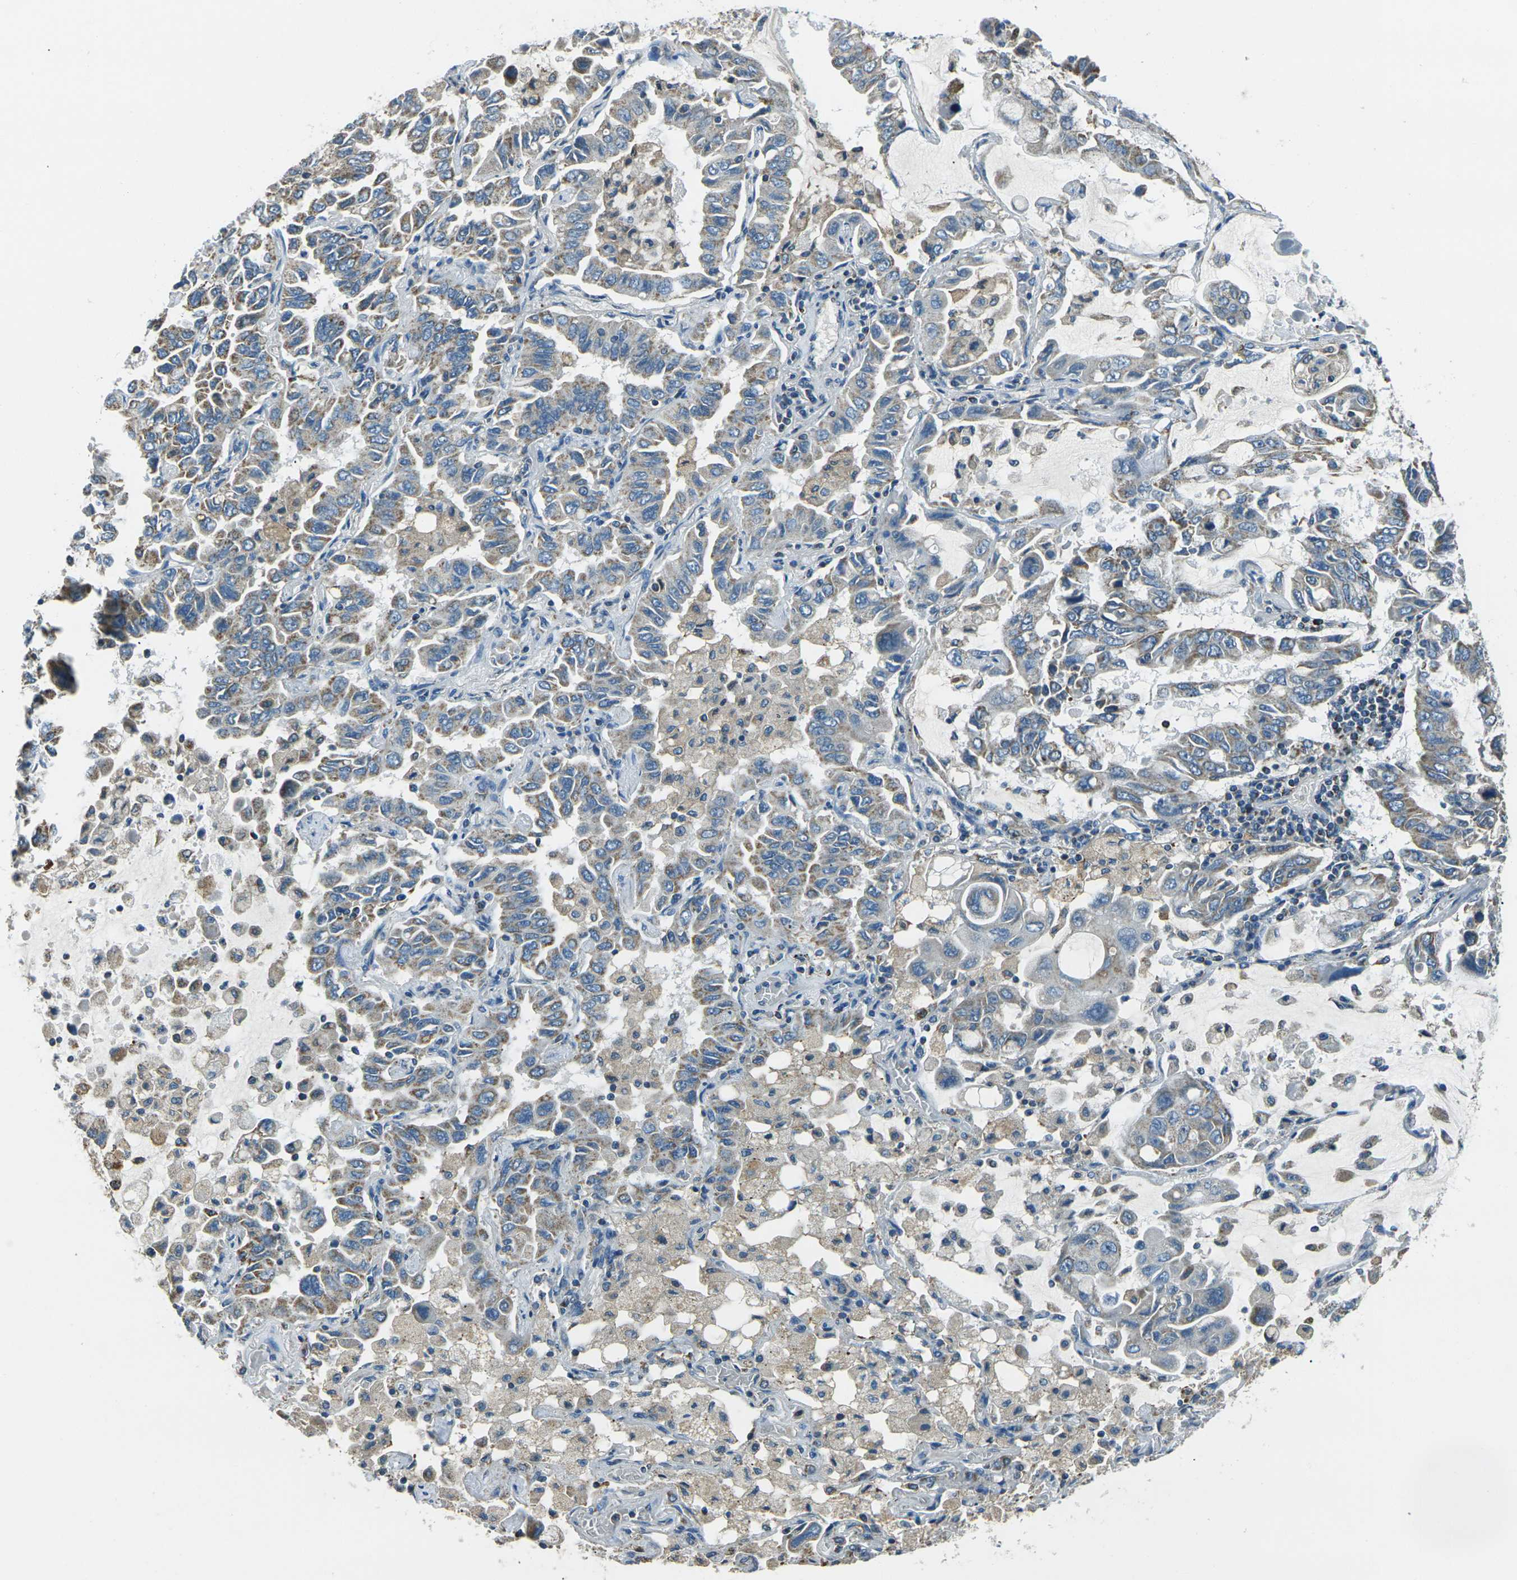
{"staining": {"intensity": "weak", "quantity": ">75%", "location": "cytoplasmic/membranous"}, "tissue": "lung cancer", "cell_type": "Tumor cells", "image_type": "cancer", "snomed": [{"axis": "morphology", "description": "Adenocarcinoma, NOS"}, {"axis": "topography", "description": "Lung"}], "caption": "Protein analysis of lung adenocarcinoma tissue demonstrates weak cytoplasmic/membranous expression in approximately >75% of tumor cells.", "gene": "IRF3", "patient": {"sex": "male", "age": 64}}